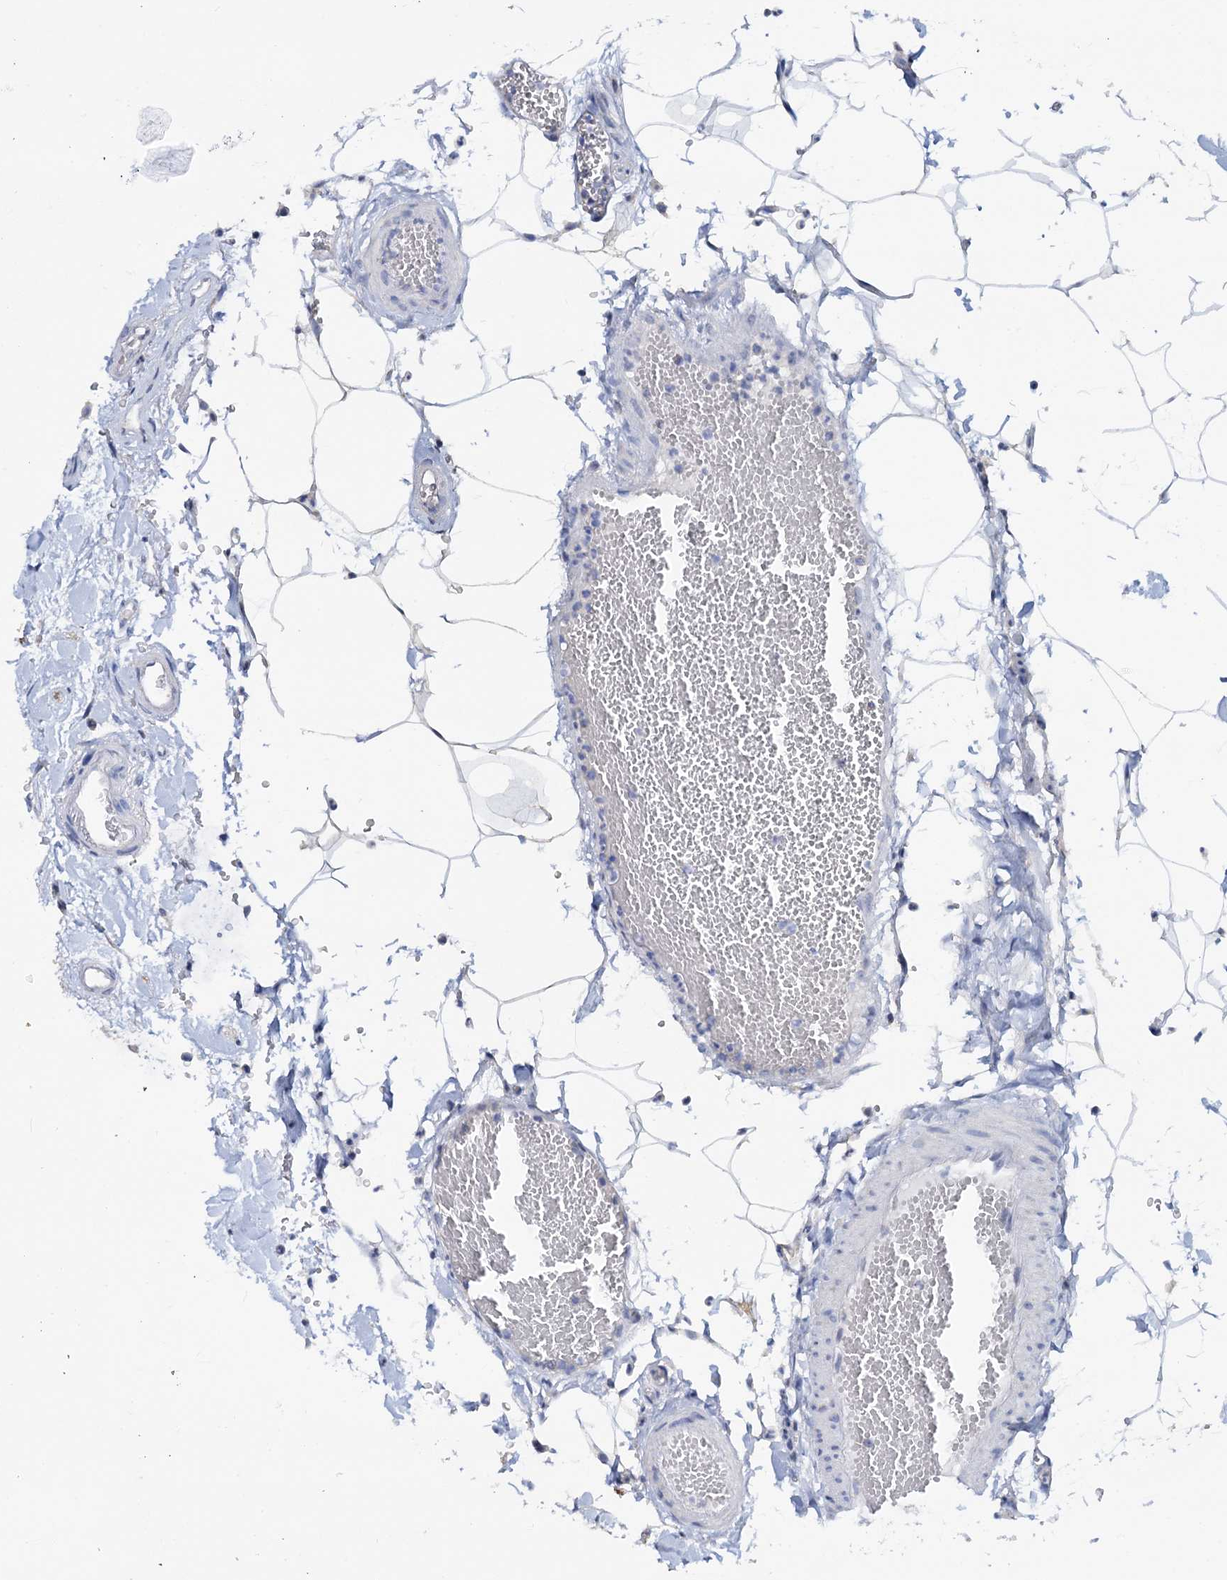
{"staining": {"intensity": "negative", "quantity": "none", "location": "none"}, "tissue": "colon", "cell_type": "Endothelial cells", "image_type": "normal", "snomed": [{"axis": "morphology", "description": "Normal tissue, NOS"}, {"axis": "topography", "description": "Colon"}], "caption": "Immunohistochemical staining of normal human colon shows no significant positivity in endothelial cells. (DAB (3,3'-diaminobenzidine) immunohistochemistry visualized using brightfield microscopy, high magnification).", "gene": "C2CD3", "patient": {"sex": "male", "age": 75}}